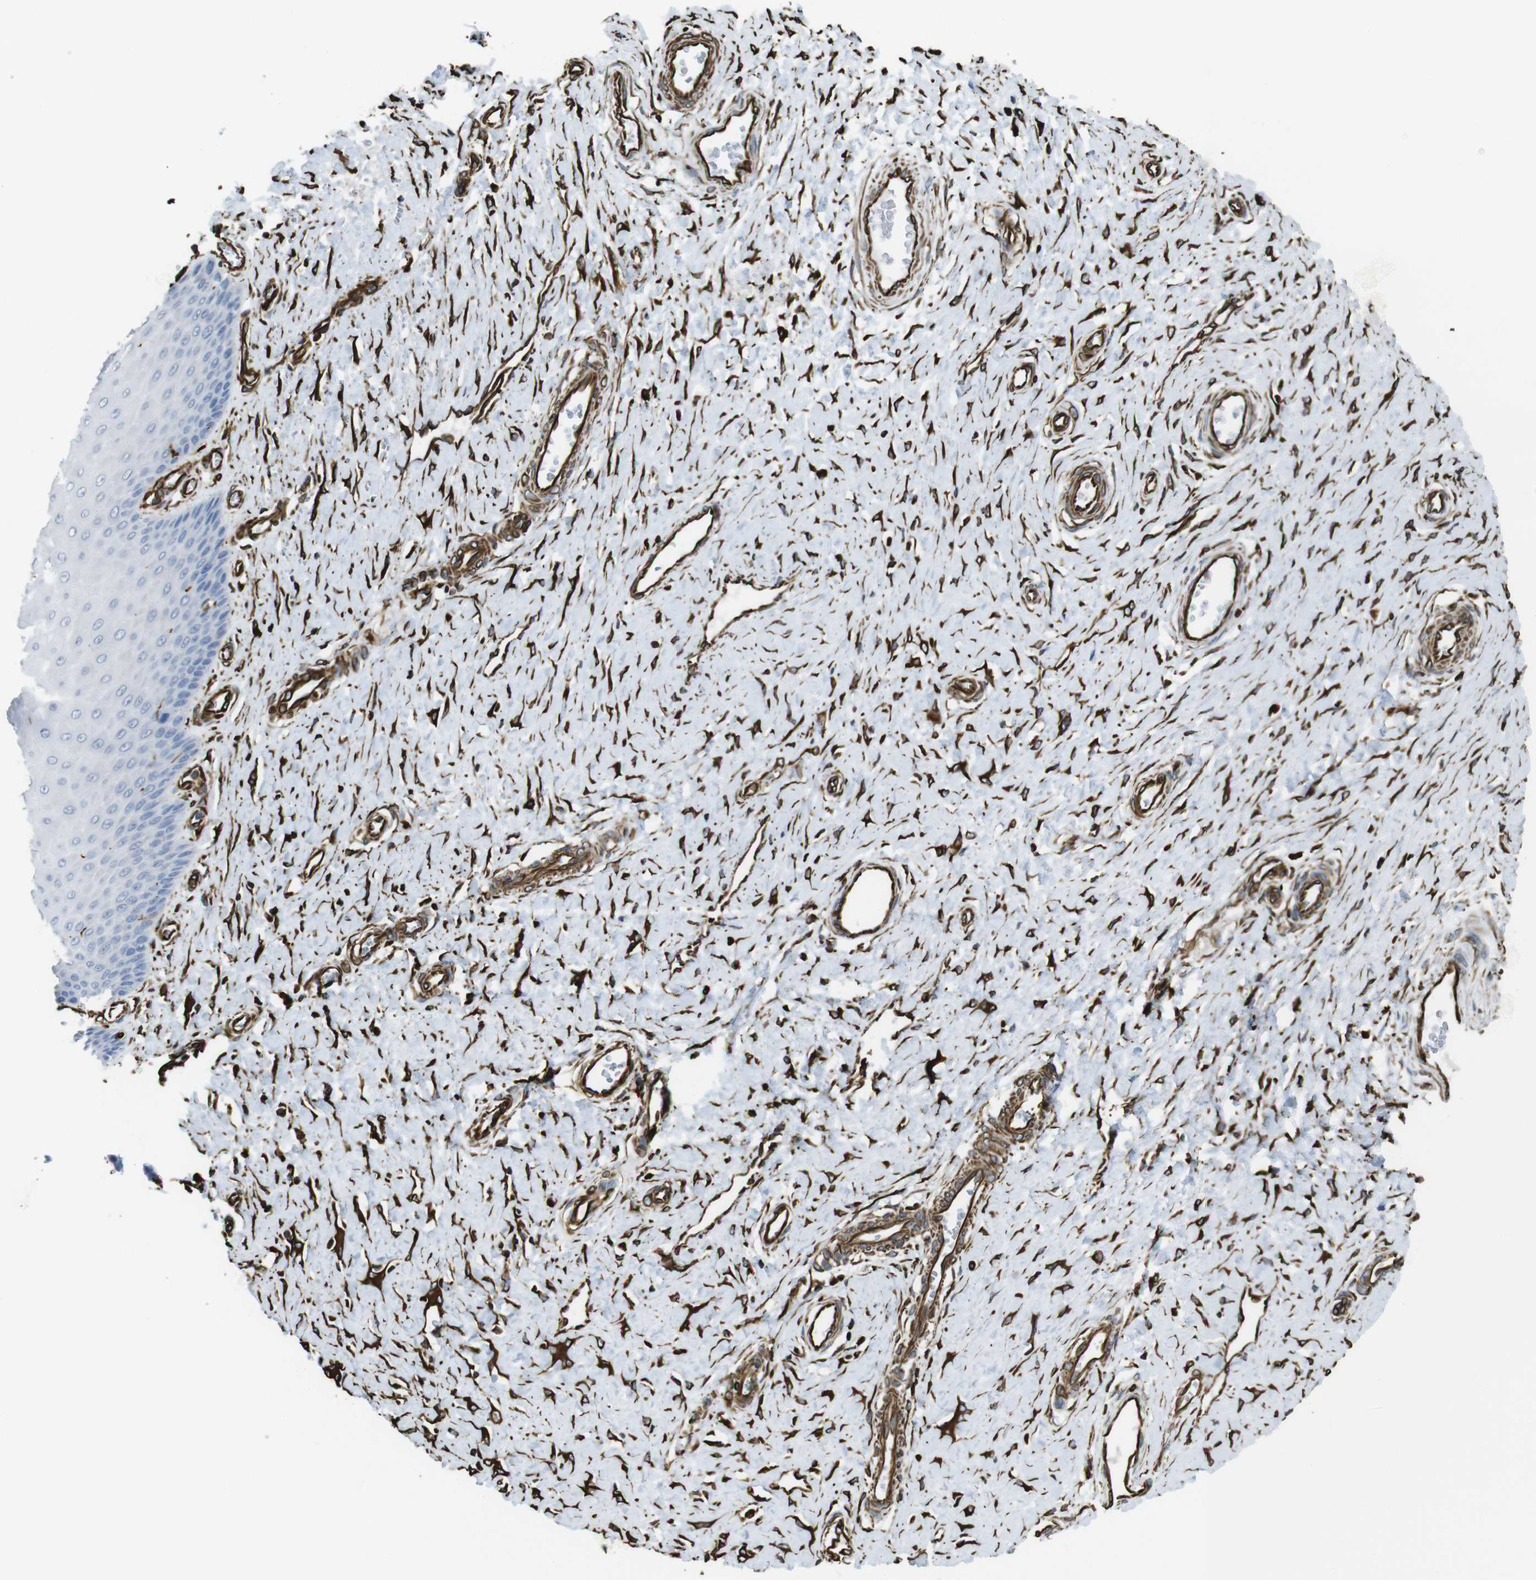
{"staining": {"intensity": "moderate", "quantity": ">75%", "location": "cytoplasmic/membranous"}, "tissue": "cervix", "cell_type": "Glandular cells", "image_type": "normal", "snomed": [{"axis": "morphology", "description": "Normal tissue, NOS"}, {"axis": "topography", "description": "Cervix"}], "caption": "Immunohistochemistry (IHC) of unremarkable human cervix demonstrates medium levels of moderate cytoplasmic/membranous staining in approximately >75% of glandular cells. (brown staining indicates protein expression, while blue staining denotes nuclei).", "gene": "RALGPS1", "patient": {"sex": "female", "age": 55}}